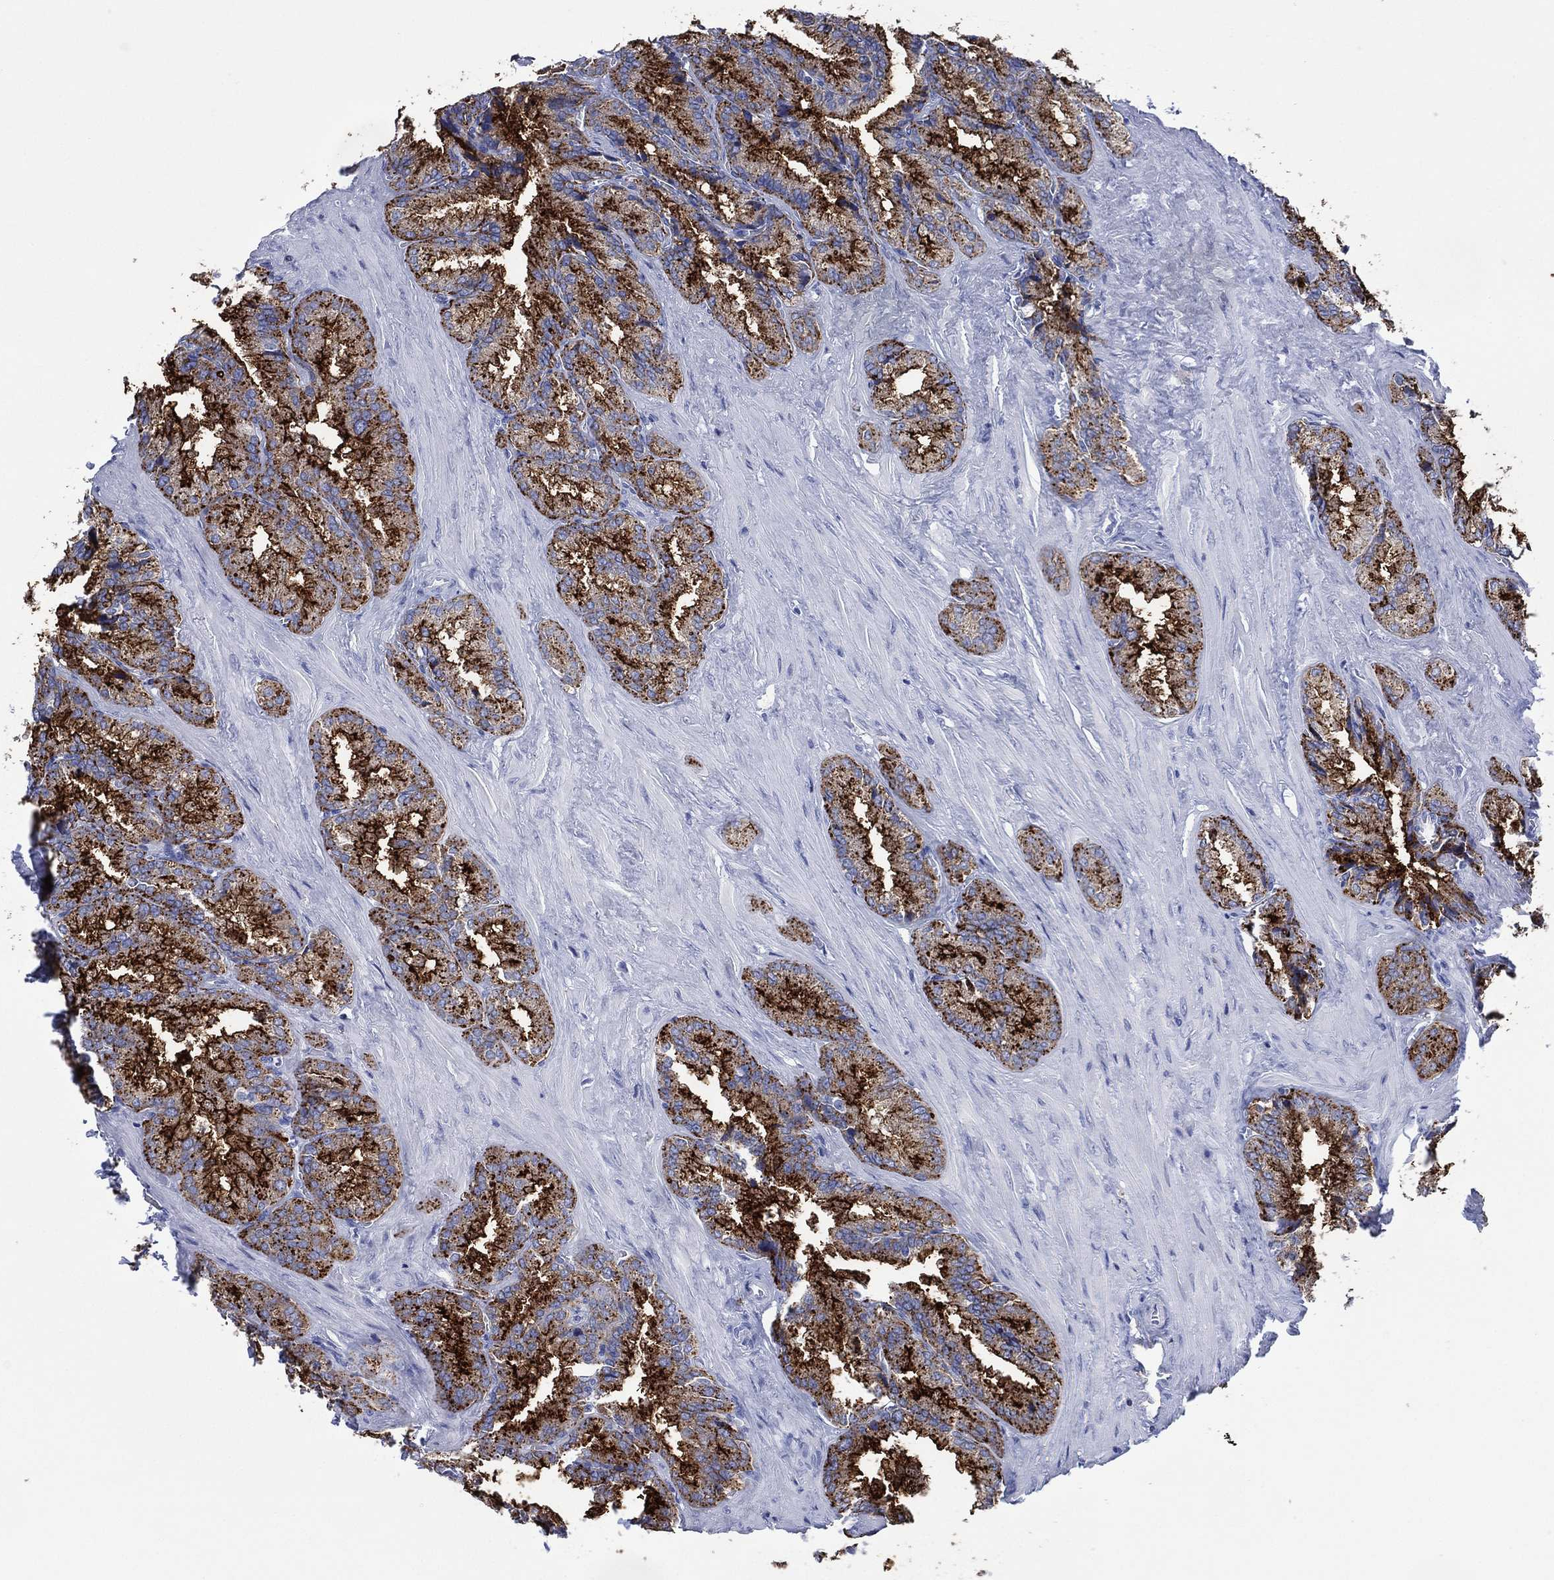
{"staining": {"intensity": "strong", "quantity": "25%-75%", "location": "cytoplasmic/membranous"}, "tissue": "seminal vesicle", "cell_type": "Glandular cells", "image_type": "normal", "snomed": [{"axis": "morphology", "description": "Normal tissue, NOS"}, {"axis": "topography", "description": "Seminal veicle"}], "caption": "The immunohistochemical stain labels strong cytoplasmic/membranous positivity in glandular cells of normal seminal vesicle. Immunohistochemistry stains the protein in brown and the nuclei are stained blue.", "gene": "DPP4", "patient": {"sex": "male", "age": 37}}